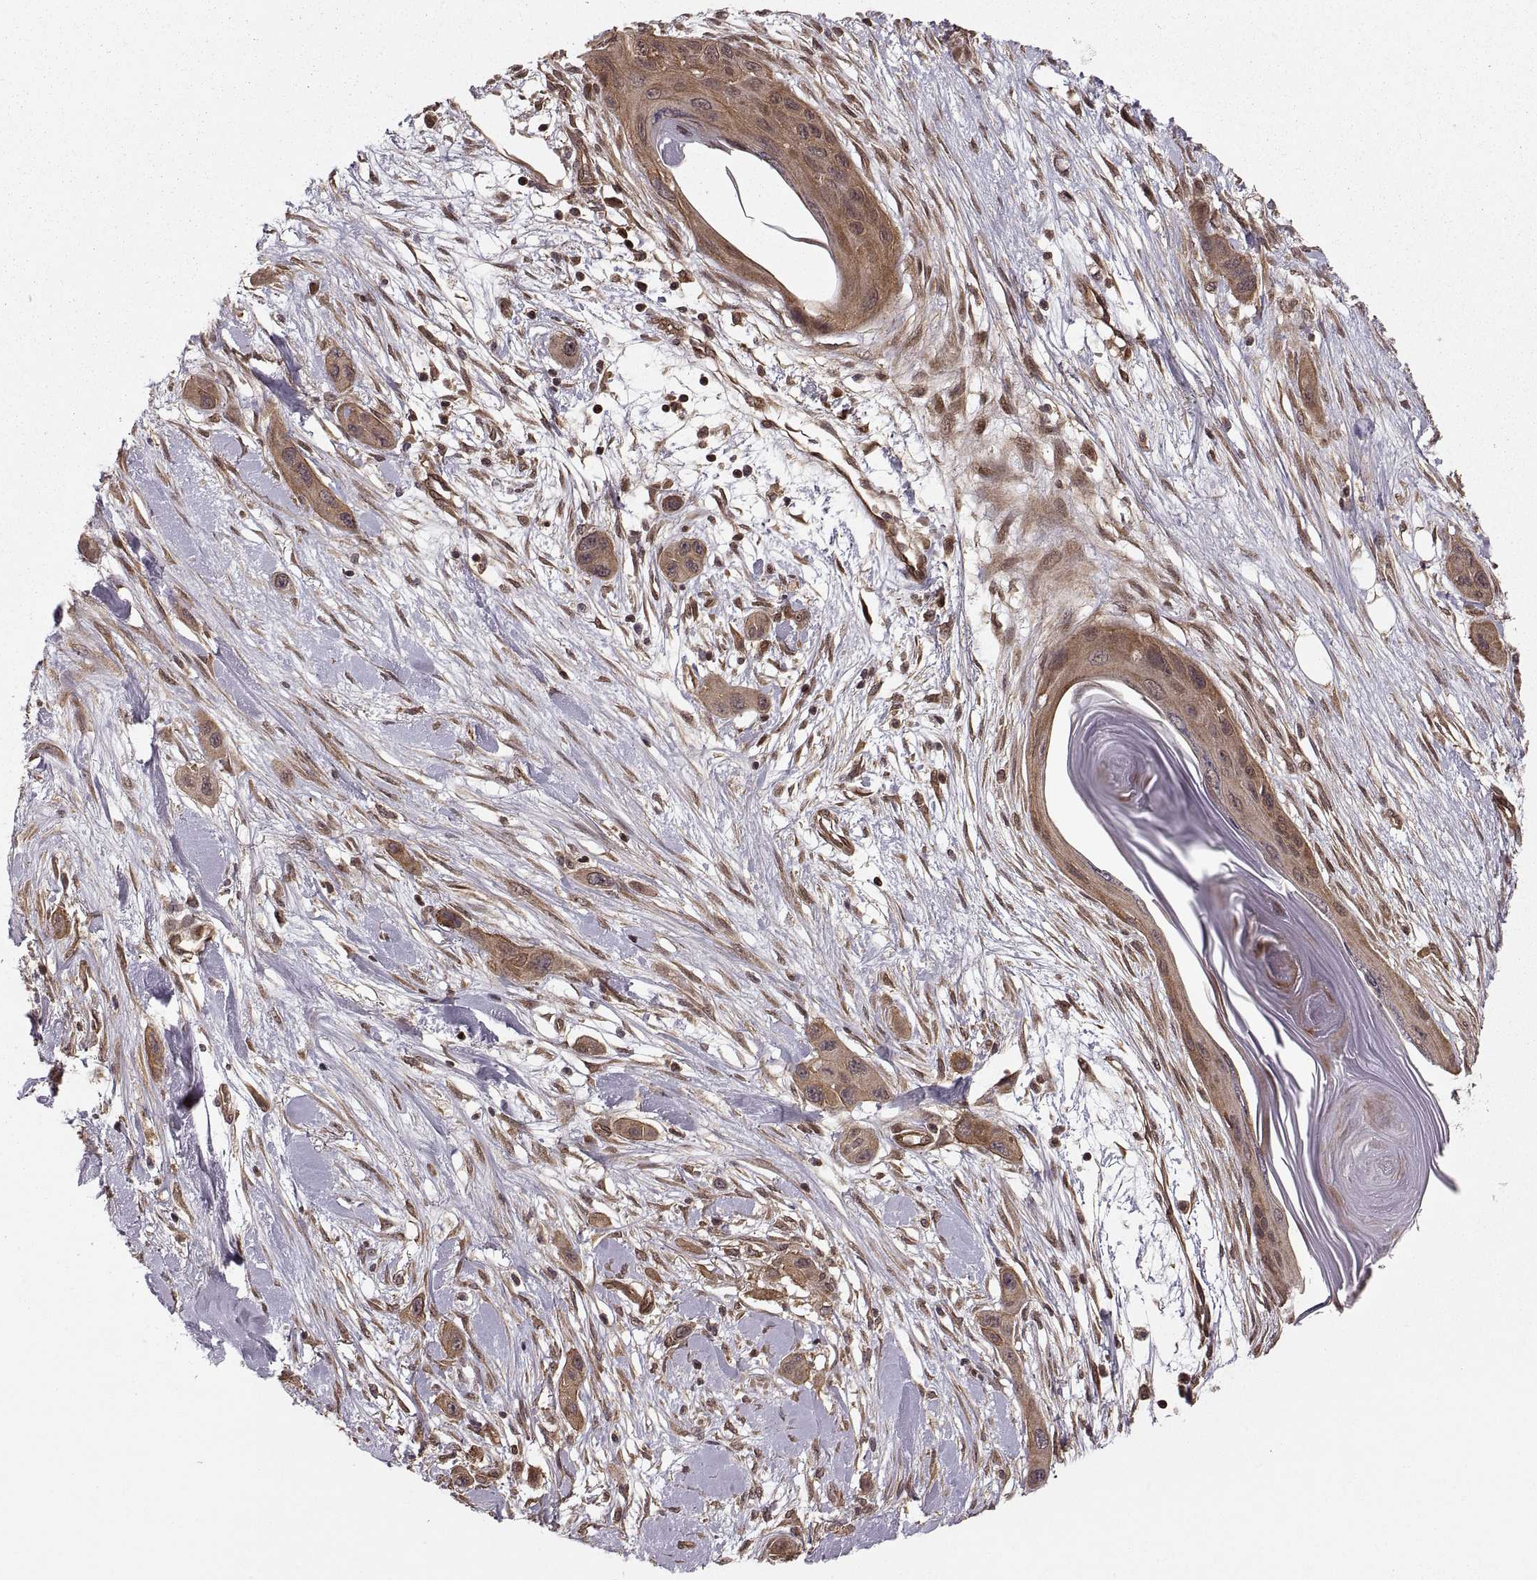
{"staining": {"intensity": "moderate", "quantity": ">75%", "location": "cytoplasmic/membranous"}, "tissue": "skin cancer", "cell_type": "Tumor cells", "image_type": "cancer", "snomed": [{"axis": "morphology", "description": "Squamous cell carcinoma, NOS"}, {"axis": "topography", "description": "Skin"}], "caption": "Protein expression analysis of human skin squamous cell carcinoma reveals moderate cytoplasmic/membranous positivity in approximately >75% of tumor cells.", "gene": "DEDD", "patient": {"sex": "male", "age": 79}}